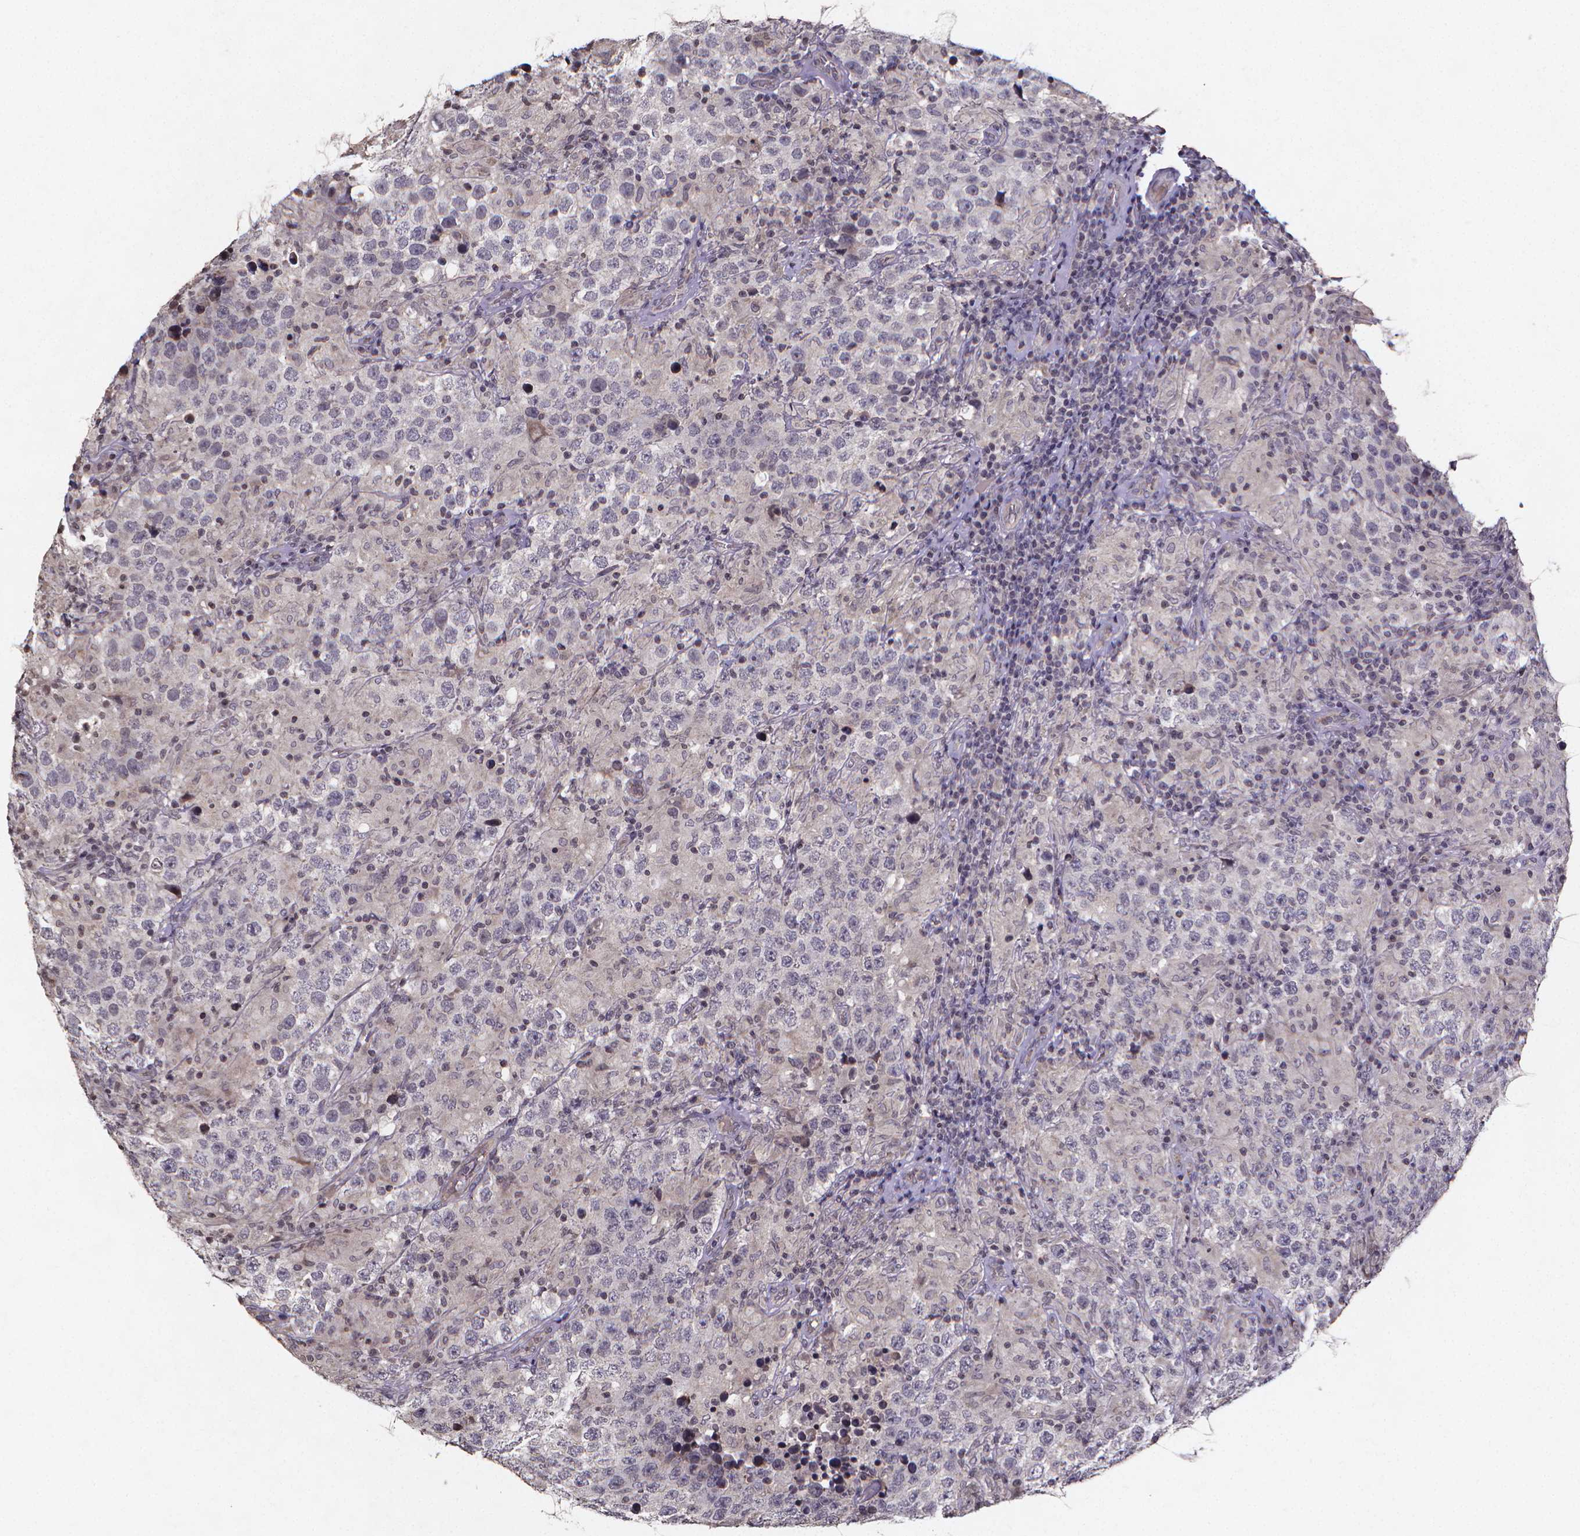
{"staining": {"intensity": "negative", "quantity": "none", "location": "none"}, "tissue": "testis cancer", "cell_type": "Tumor cells", "image_type": "cancer", "snomed": [{"axis": "morphology", "description": "Seminoma, NOS"}, {"axis": "morphology", "description": "Carcinoma, Embryonal, NOS"}, {"axis": "topography", "description": "Testis"}], "caption": "Protein analysis of embryonal carcinoma (testis) demonstrates no significant expression in tumor cells.", "gene": "TP73", "patient": {"sex": "male", "age": 41}}